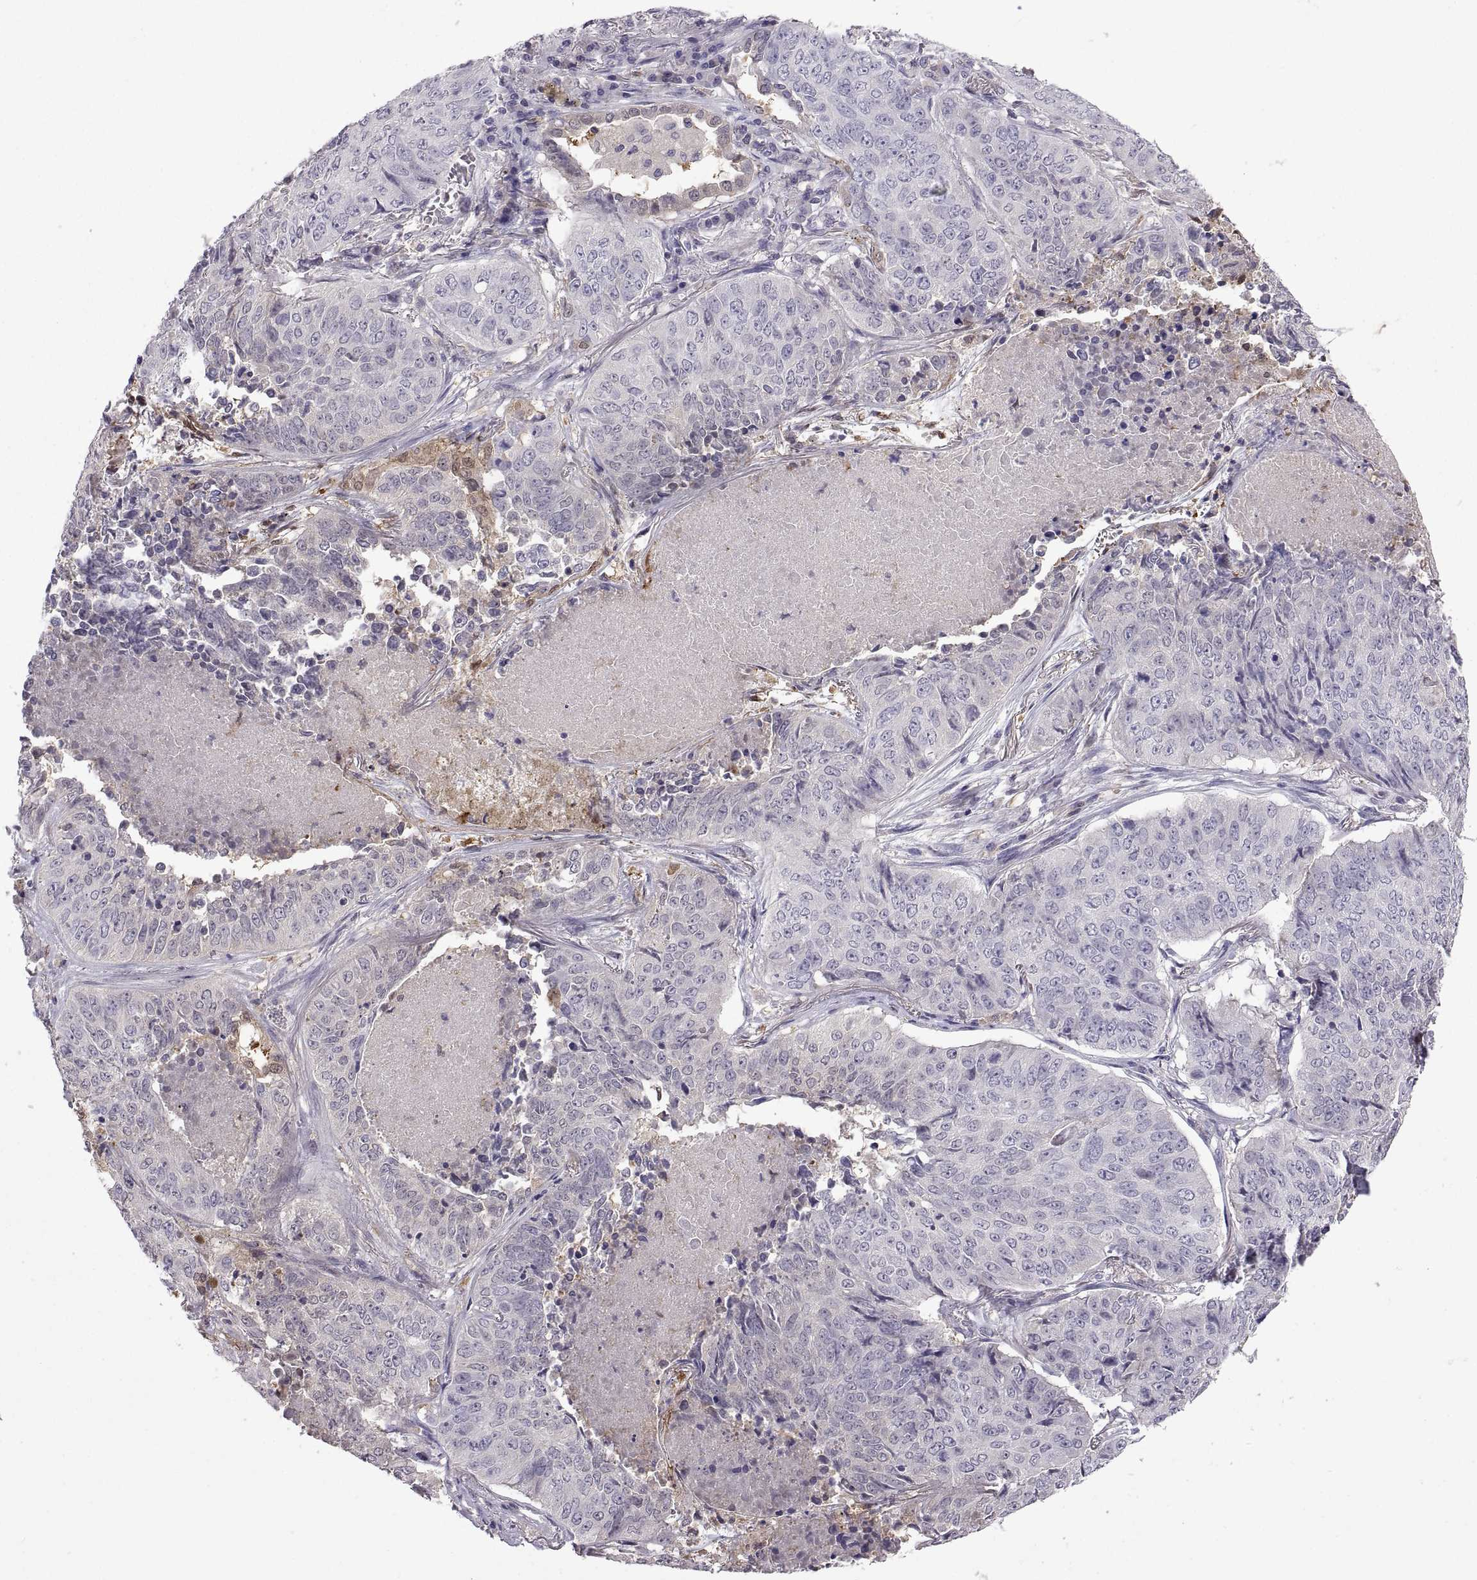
{"staining": {"intensity": "negative", "quantity": "none", "location": "none"}, "tissue": "lung cancer", "cell_type": "Tumor cells", "image_type": "cancer", "snomed": [{"axis": "morphology", "description": "Normal tissue, NOS"}, {"axis": "morphology", "description": "Squamous cell carcinoma, NOS"}, {"axis": "topography", "description": "Bronchus"}, {"axis": "topography", "description": "Lung"}], "caption": "A high-resolution histopathology image shows IHC staining of lung cancer (squamous cell carcinoma), which demonstrates no significant staining in tumor cells. (DAB (3,3'-diaminobenzidine) immunohistochemistry (IHC), high magnification).", "gene": "FGF9", "patient": {"sex": "male", "age": 64}}